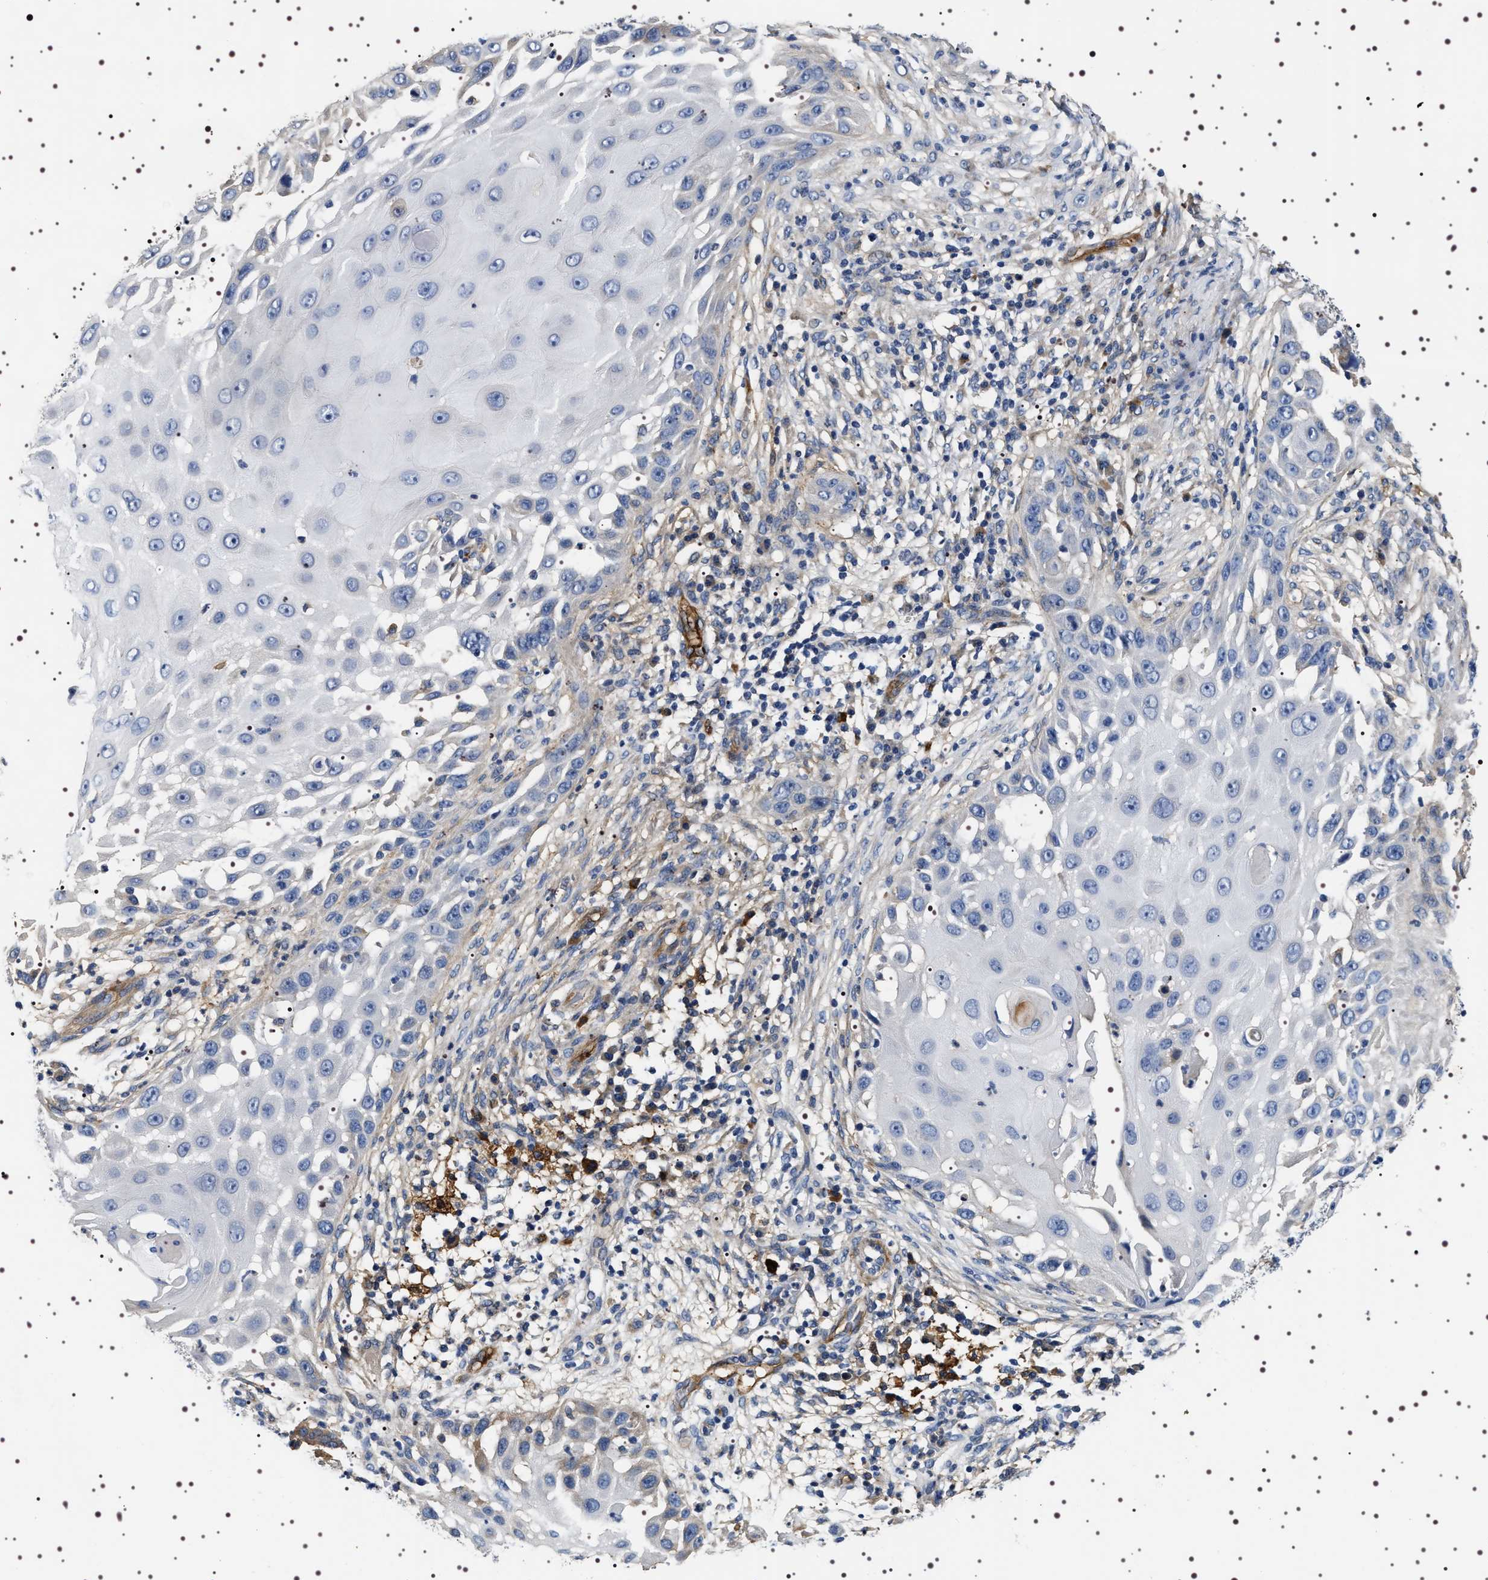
{"staining": {"intensity": "negative", "quantity": "none", "location": "none"}, "tissue": "skin cancer", "cell_type": "Tumor cells", "image_type": "cancer", "snomed": [{"axis": "morphology", "description": "Squamous cell carcinoma, NOS"}, {"axis": "topography", "description": "Skin"}], "caption": "Squamous cell carcinoma (skin) was stained to show a protein in brown. There is no significant staining in tumor cells.", "gene": "ALPL", "patient": {"sex": "female", "age": 44}}